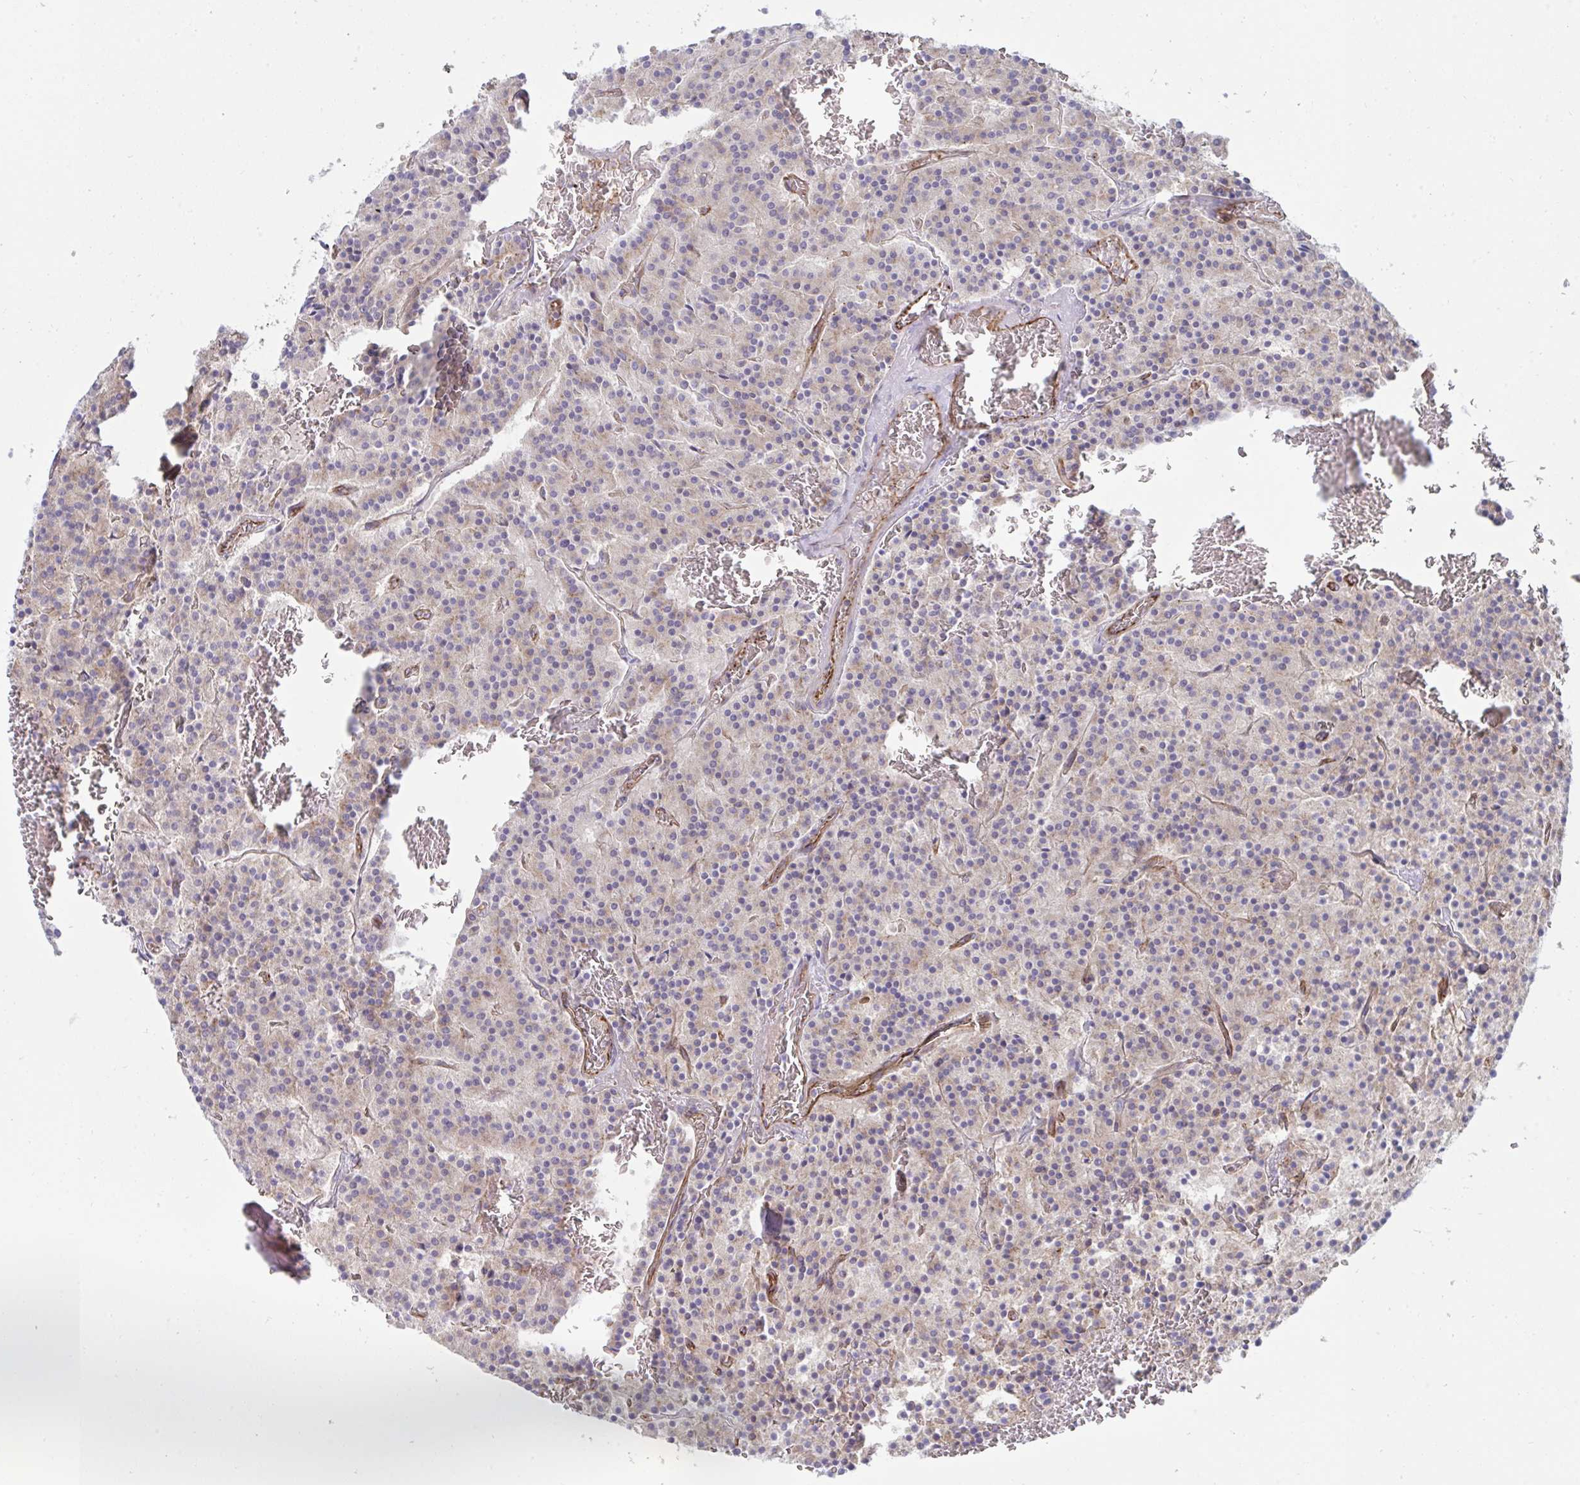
{"staining": {"intensity": "weak", "quantity": "<25%", "location": "cytoplasmic/membranous"}, "tissue": "carcinoid", "cell_type": "Tumor cells", "image_type": "cancer", "snomed": [{"axis": "morphology", "description": "Carcinoid, malignant, NOS"}, {"axis": "topography", "description": "Lung"}], "caption": "DAB immunohistochemical staining of carcinoid reveals no significant expression in tumor cells. Nuclei are stained in blue.", "gene": "SLC9A6", "patient": {"sex": "male", "age": 70}}